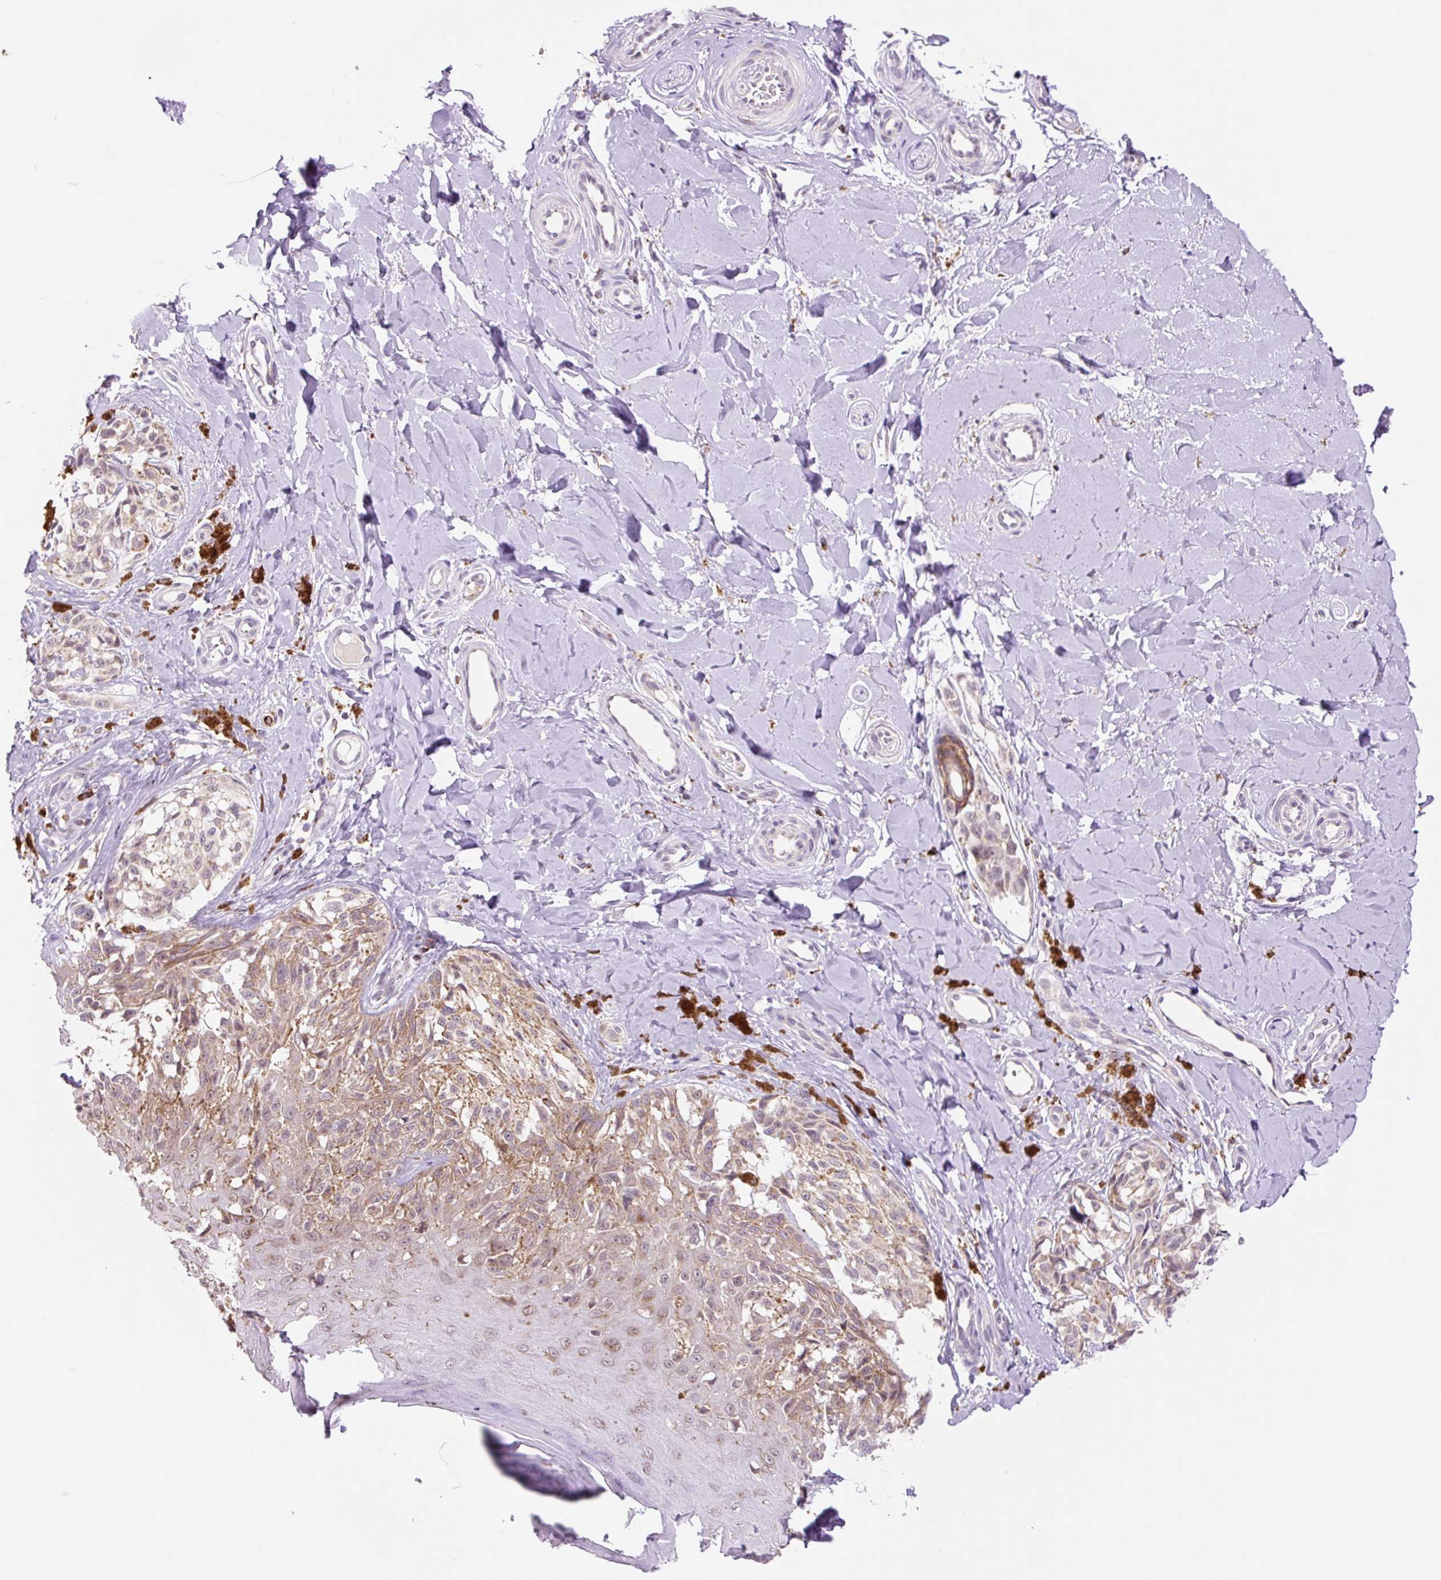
{"staining": {"intensity": "moderate", "quantity": ">75%", "location": "cytoplasmic/membranous"}, "tissue": "melanoma", "cell_type": "Tumor cells", "image_type": "cancer", "snomed": [{"axis": "morphology", "description": "Malignant melanoma, NOS"}, {"axis": "topography", "description": "Skin"}], "caption": "Protein analysis of malignant melanoma tissue exhibits moderate cytoplasmic/membranous positivity in approximately >75% of tumor cells.", "gene": "PCK2", "patient": {"sex": "female", "age": 65}}